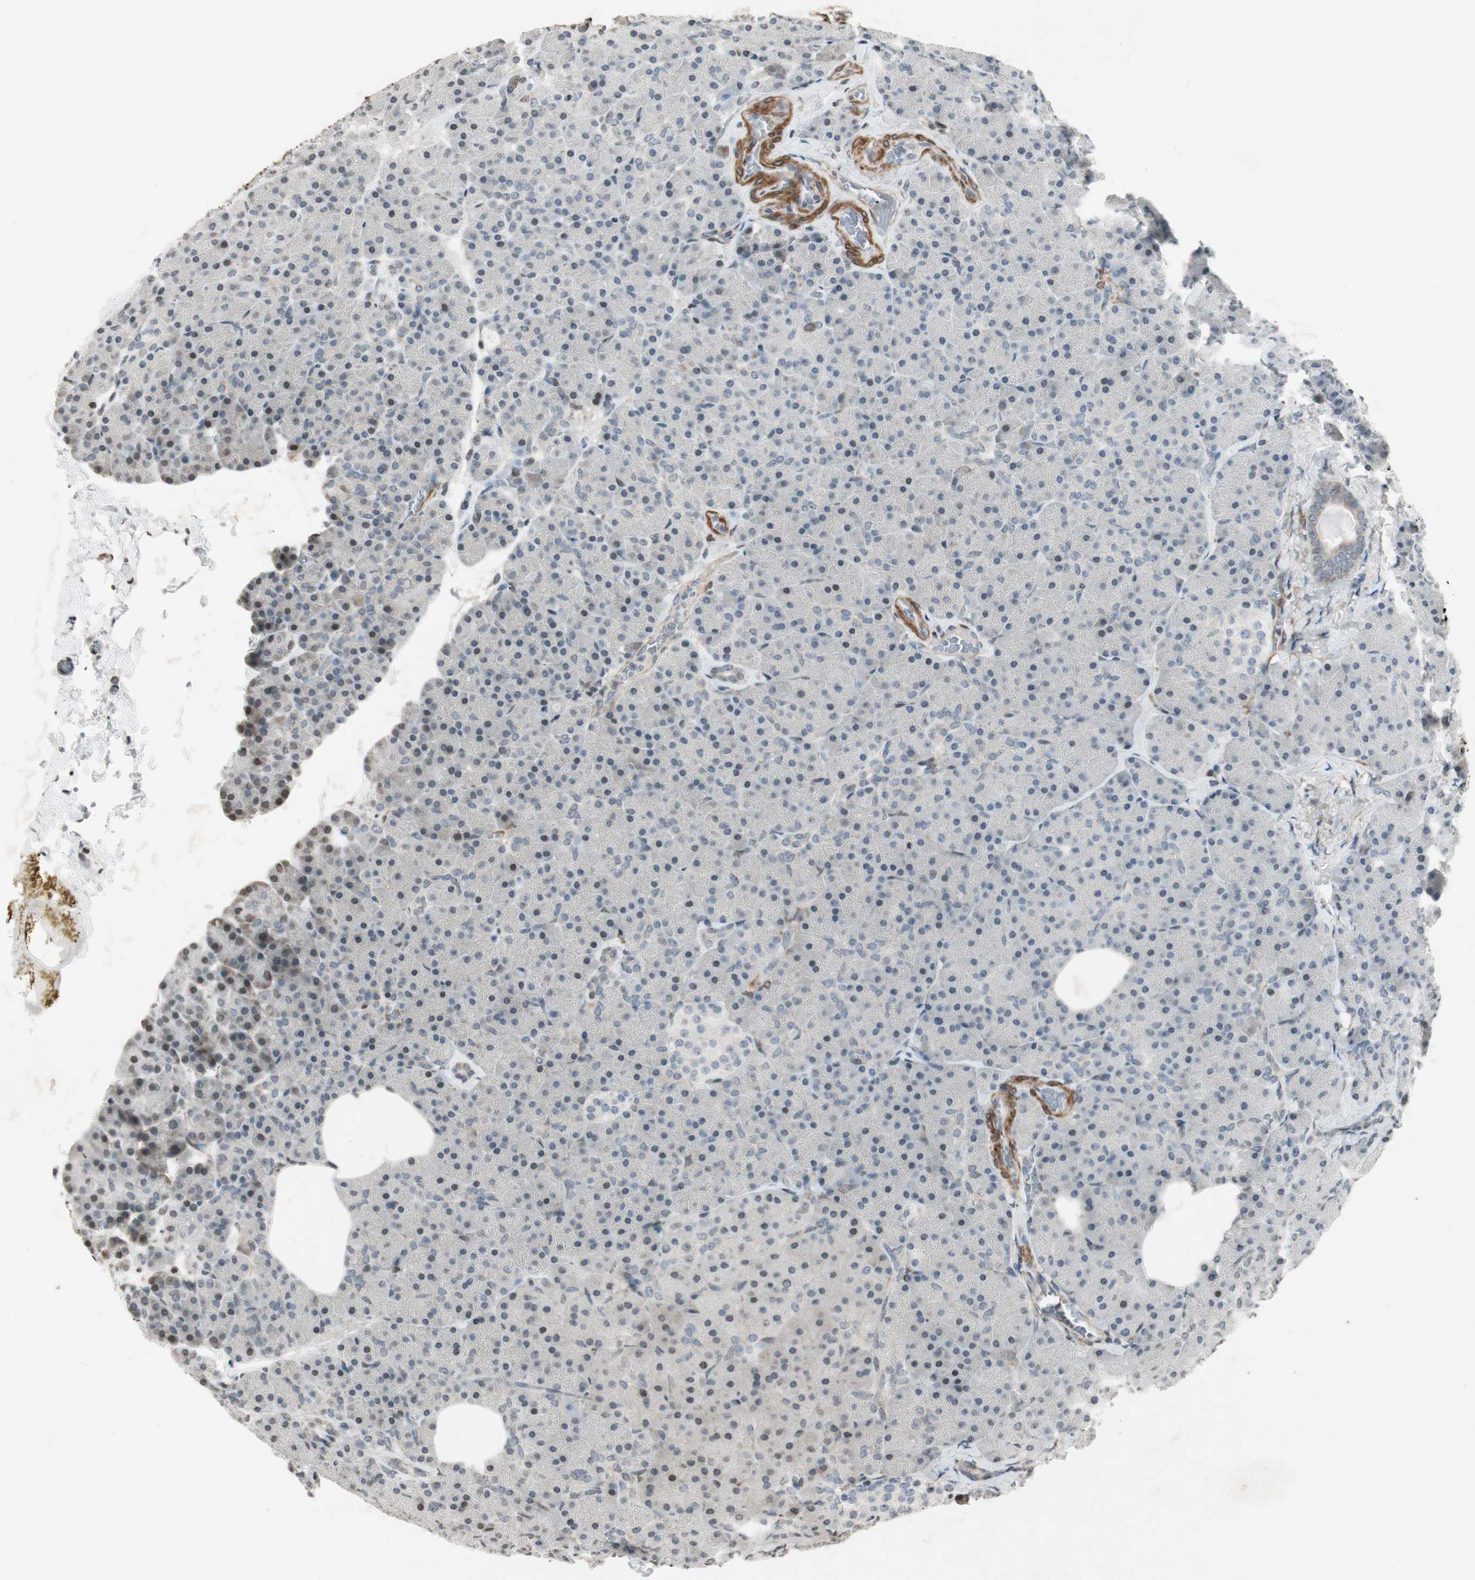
{"staining": {"intensity": "negative", "quantity": "none", "location": "none"}, "tissue": "pancreas", "cell_type": "Exocrine glandular cells", "image_type": "normal", "snomed": [{"axis": "morphology", "description": "Normal tissue, NOS"}, {"axis": "topography", "description": "Pancreas"}], "caption": "This is a micrograph of IHC staining of unremarkable pancreas, which shows no staining in exocrine glandular cells.", "gene": "PRKG1", "patient": {"sex": "female", "age": 35}}